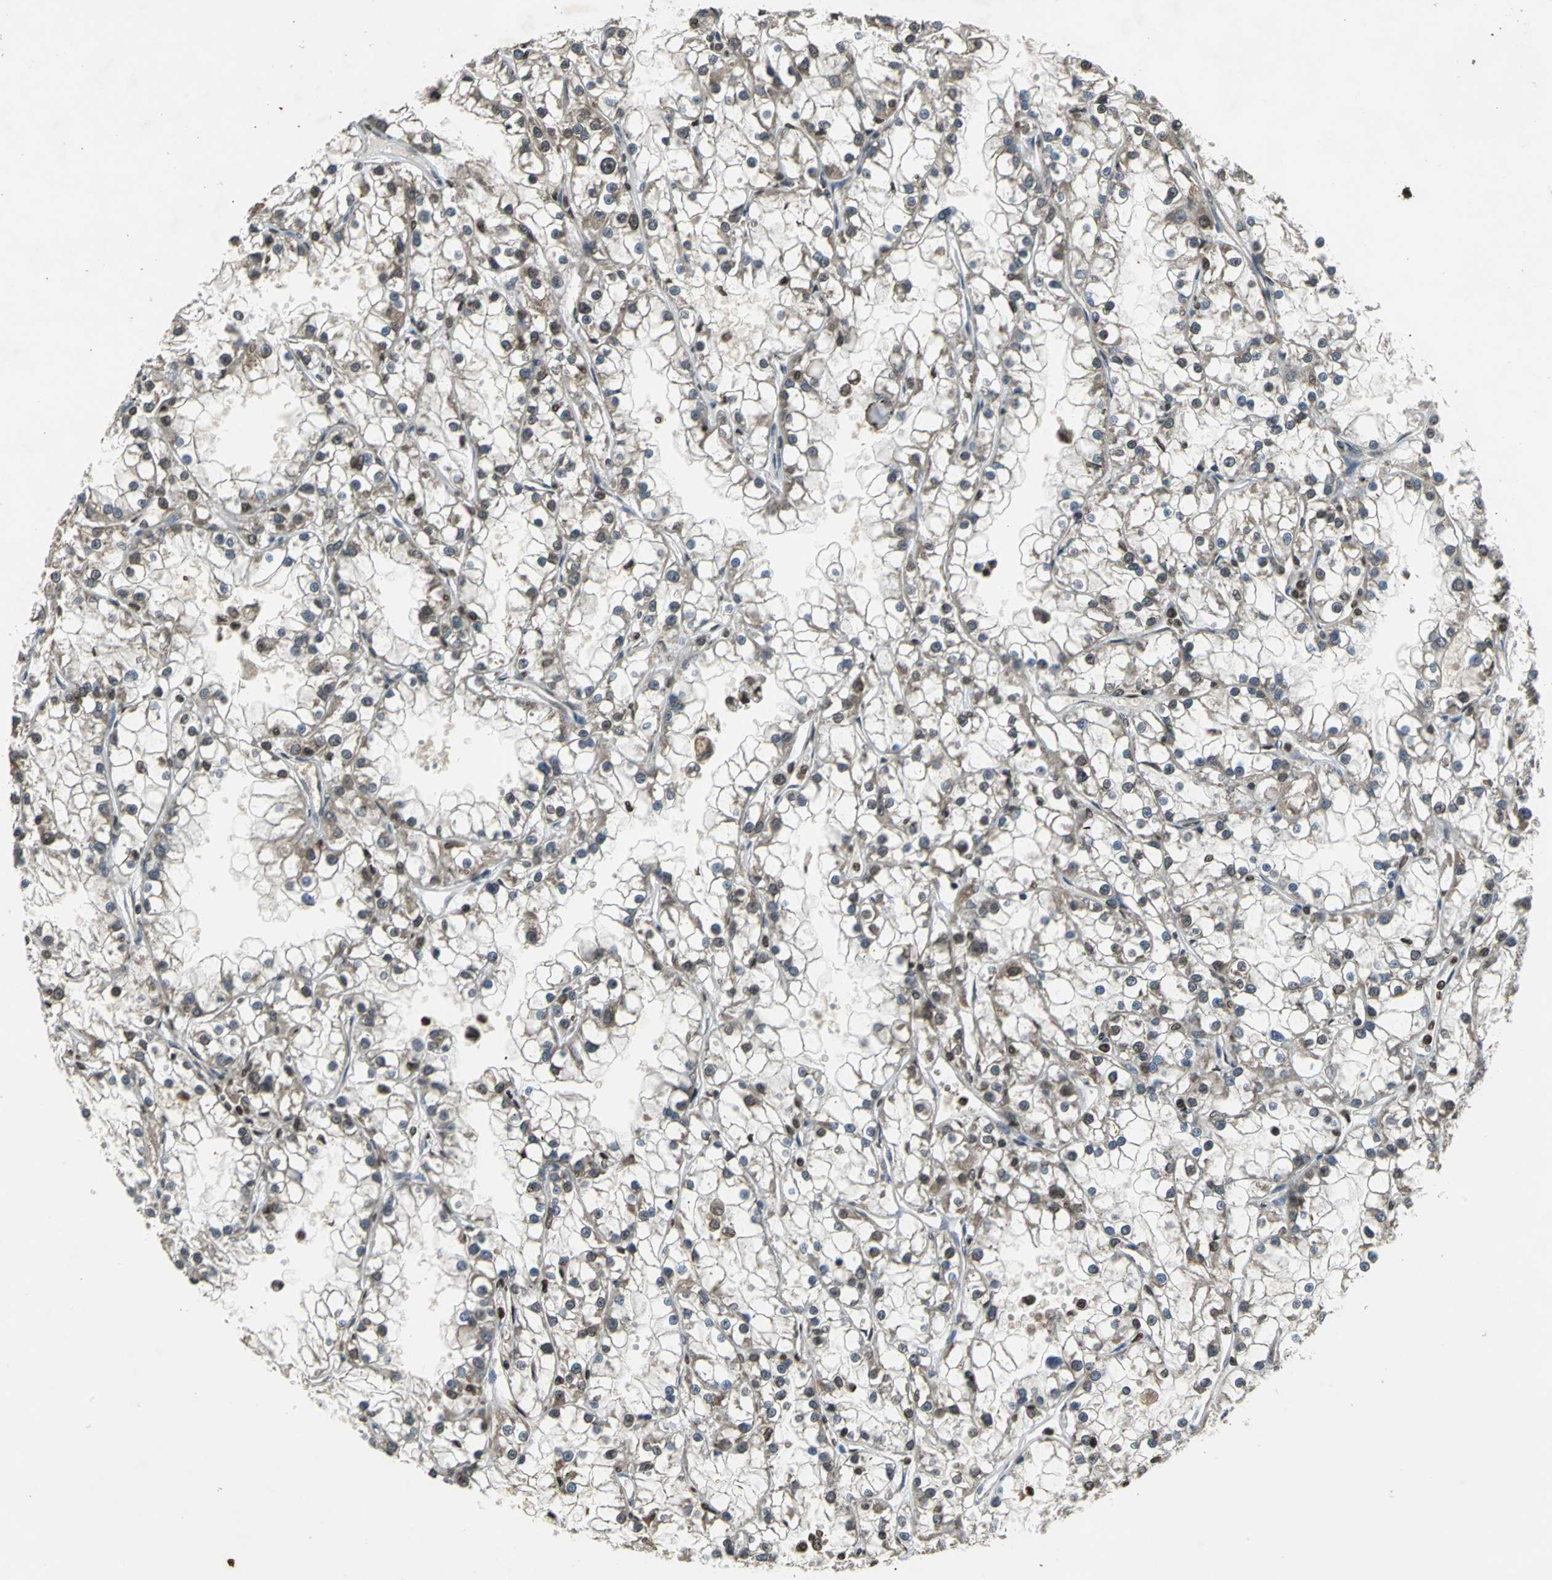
{"staining": {"intensity": "moderate", "quantity": "25%-75%", "location": "cytoplasmic/membranous,nuclear"}, "tissue": "renal cancer", "cell_type": "Tumor cells", "image_type": "cancer", "snomed": [{"axis": "morphology", "description": "Adenocarcinoma, NOS"}, {"axis": "topography", "description": "Kidney"}], "caption": "Protein expression analysis of renal cancer (adenocarcinoma) displays moderate cytoplasmic/membranous and nuclear positivity in approximately 25%-75% of tumor cells.", "gene": "AHR", "patient": {"sex": "female", "age": 52}}